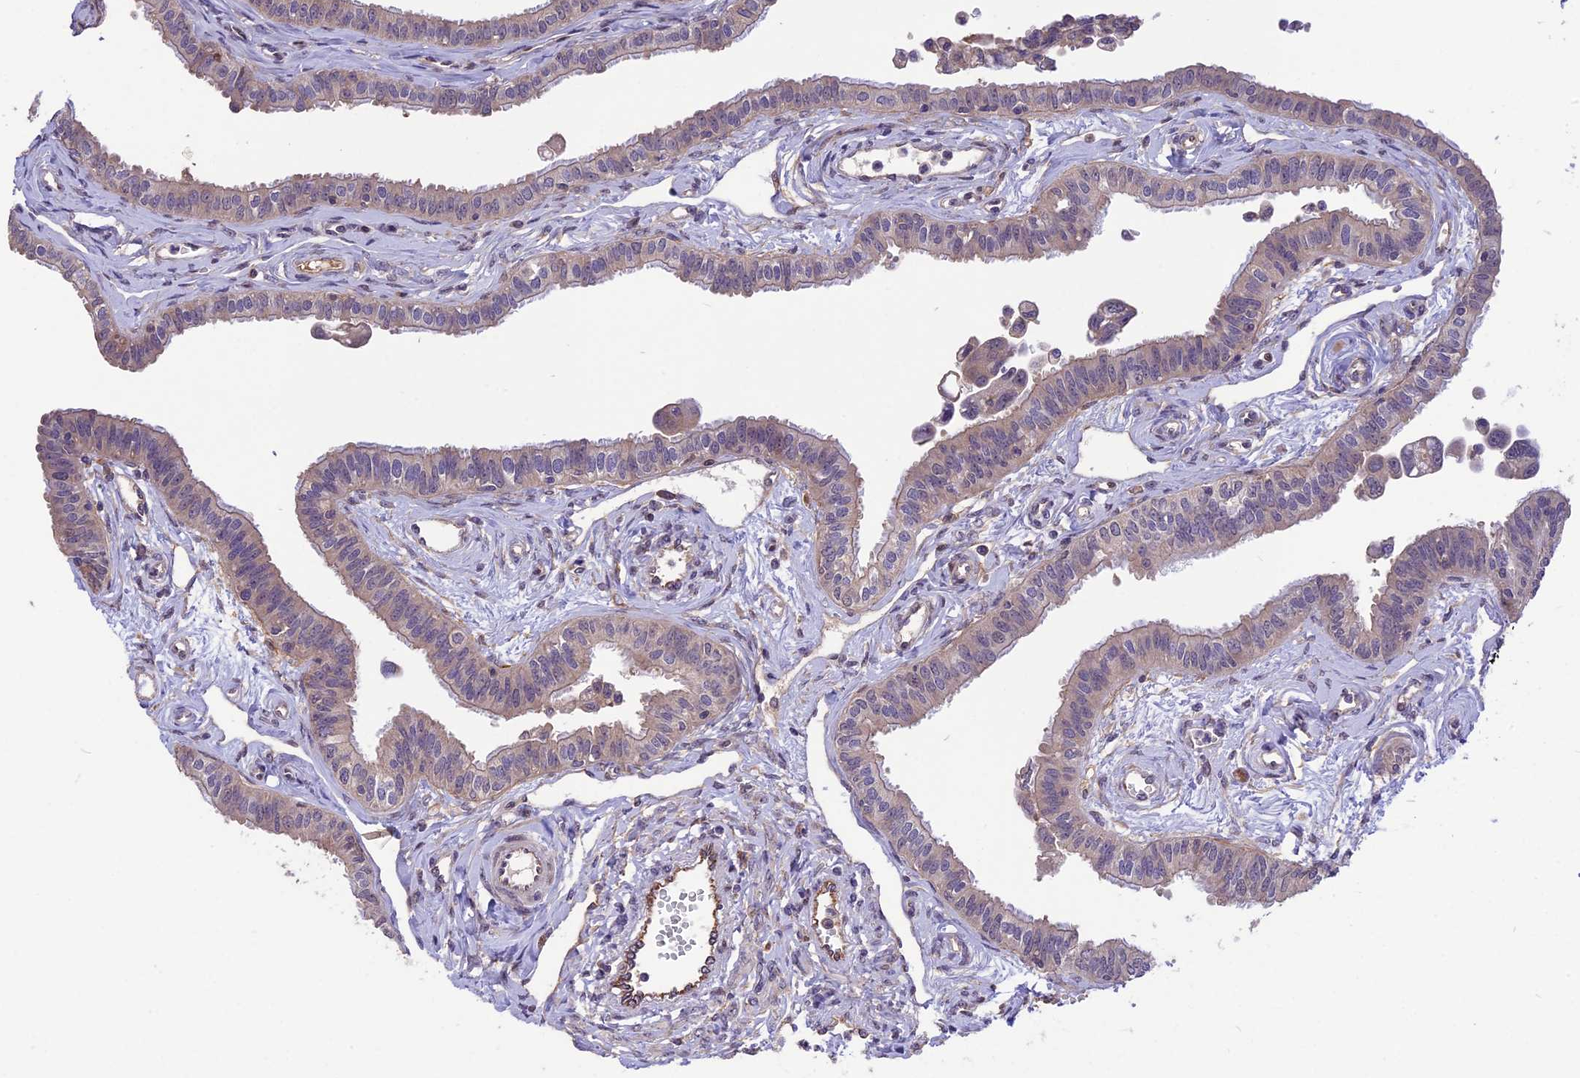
{"staining": {"intensity": "weak", "quantity": "25%-75%", "location": "cytoplasmic/membranous"}, "tissue": "fallopian tube", "cell_type": "Glandular cells", "image_type": "normal", "snomed": [{"axis": "morphology", "description": "Normal tissue, NOS"}, {"axis": "morphology", "description": "Carcinoma, NOS"}, {"axis": "topography", "description": "Fallopian tube"}, {"axis": "topography", "description": "Ovary"}], "caption": "Fallopian tube was stained to show a protein in brown. There is low levels of weak cytoplasmic/membranous expression in approximately 25%-75% of glandular cells. The staining is performed using DAB brown chromogen to label protein expression. The nuclei are counter-stained blue using hematoxylin.", "gene": "MFSD2A", "patient": {"sex": "female", "age": 59}}